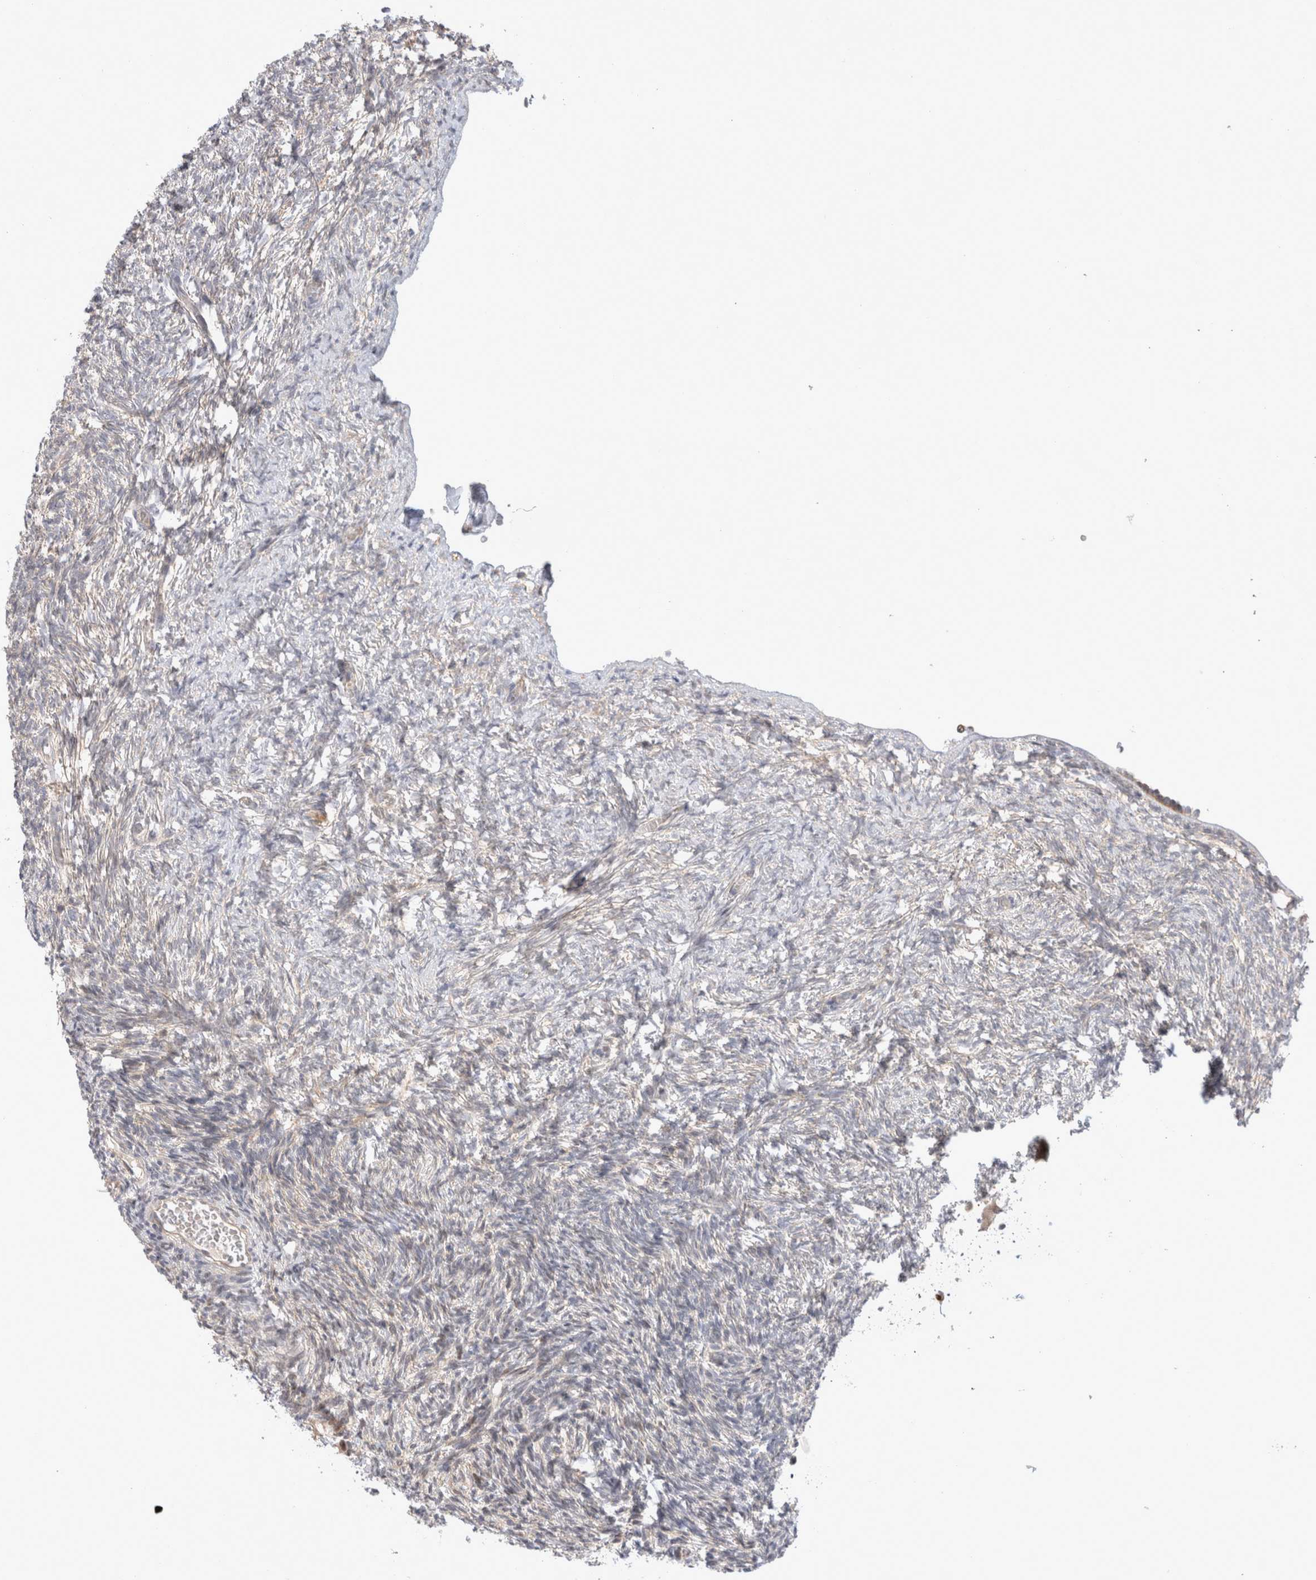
{"staining": {"intensity": "negative", "quantity": "none", "location": "none"}, "tissue": "ovary", "cell_type": "Ovarian stroma cells", "image_type": "normal", "snomed": [{"axis": "morphology", "description": "Normal tissue, NOS"}, {"axis": "topography", "description": "Ovary"}], "caption": "Ovary was stained to show a protein in brown. There is no significant positivity in ovarian stroma cells. (DAB (3,3'-diaminobenzidine) IHC, high magnification).", "gene": "TCF4", "patient": {"sex": "female", "age": 34}}